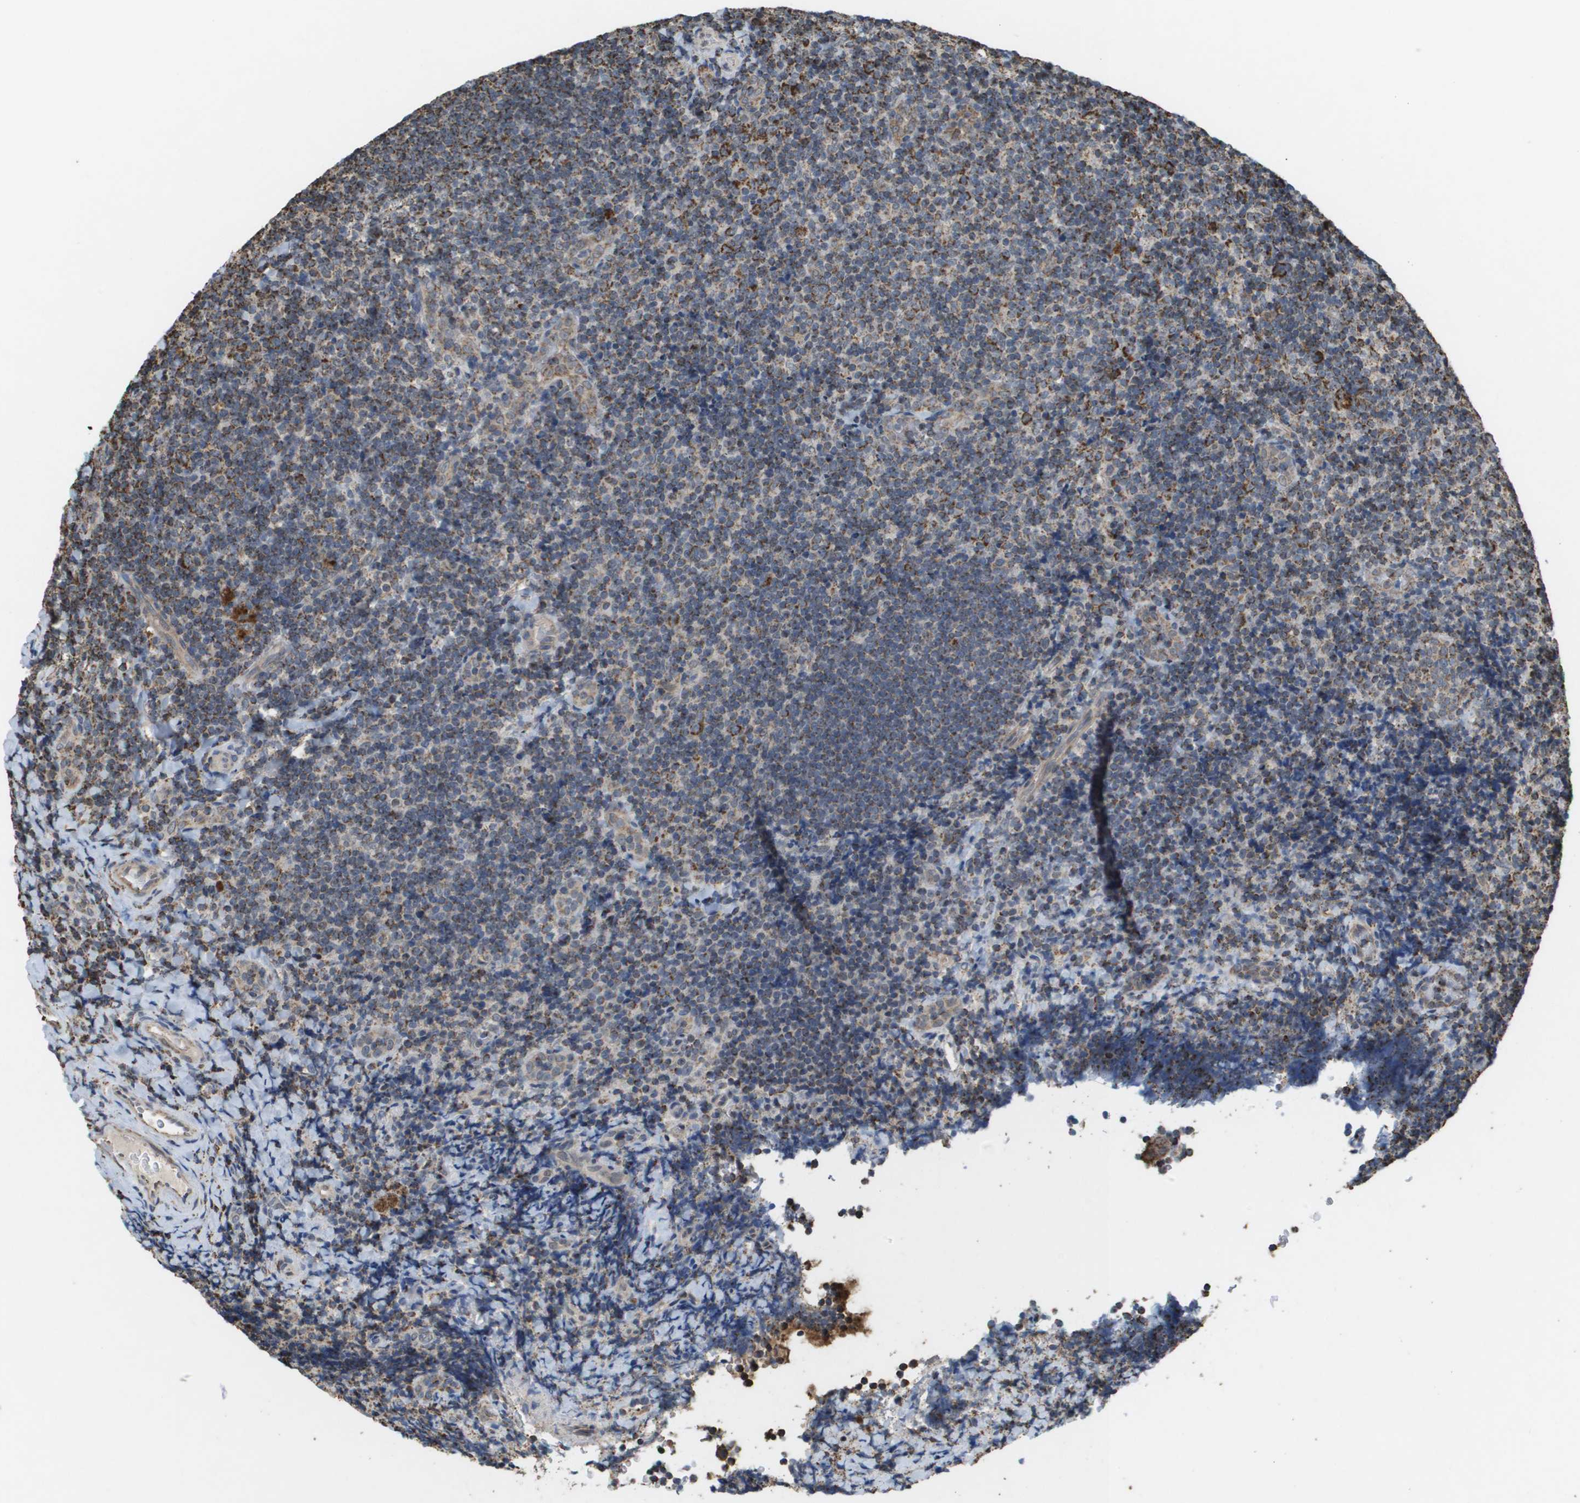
{"staining": {"intensity": "moderate", "quantity": ">75%", "location": "cytoplasmic/membranous"}, "tissue": "tonsil", "cell_type": "Germinal center cells", "image_type": "normal", "snomed": [{"axis": "morphology", "description": "Normal tissue, NOS"}, {"axis": "topography", "description": "Tonsil"}], "caption": "Protein staining of benign tonsil displays moderate cytoplasmic/membranous expression in about >75% of germinal center cells.", "gene": "HSPE1", "patient": {"sex": "male", "age": 37}}